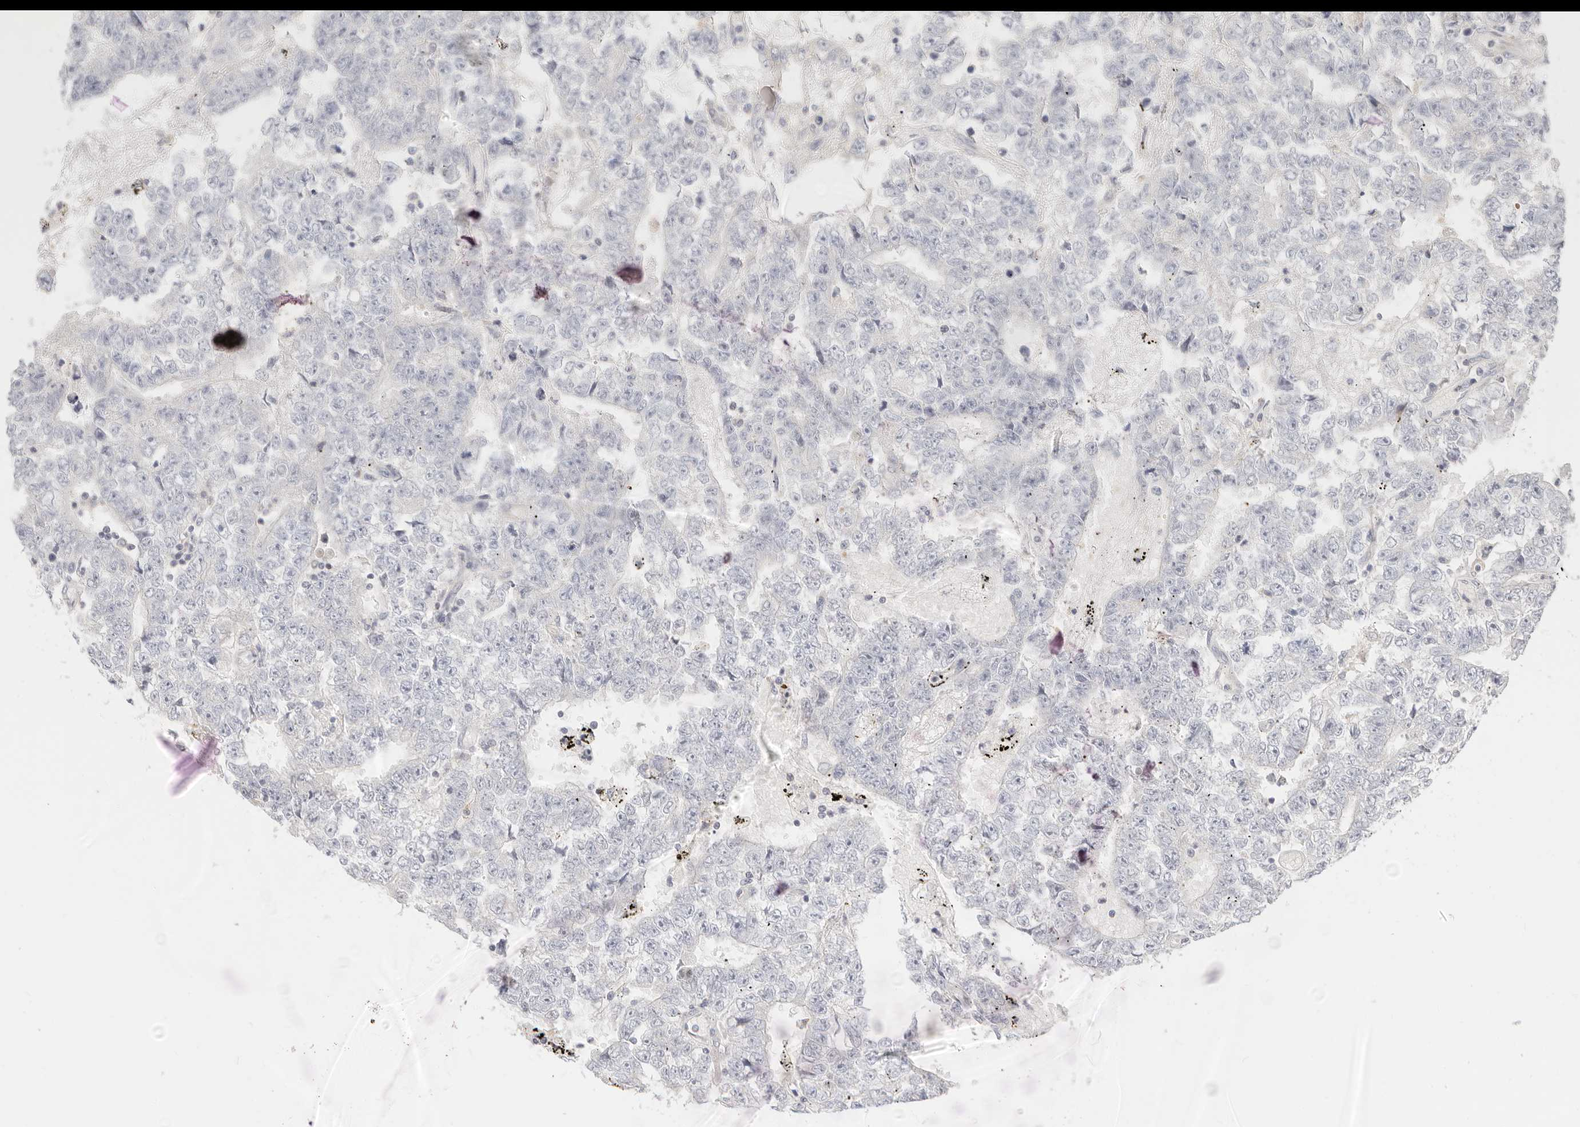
{"staining": {"intensity": "negative", "quantity": "none", "location": "none"}, "tissue": "testis cancer", "cell_type": "Tumor cells", "image_type": "cancer", "snomed": [{"axis": "morphology", "description": "Carcinoma, Embryonal, NOS"}, {"axis": "topography", "description": "Testis"}], "caption": "Immunohistochemical staining of human testis cancer (embryonal carcinoma) reveals no significant staining in tumor cells.", "gene": "LTB4R2", "patient": {"sex": "male", "age": 25}}